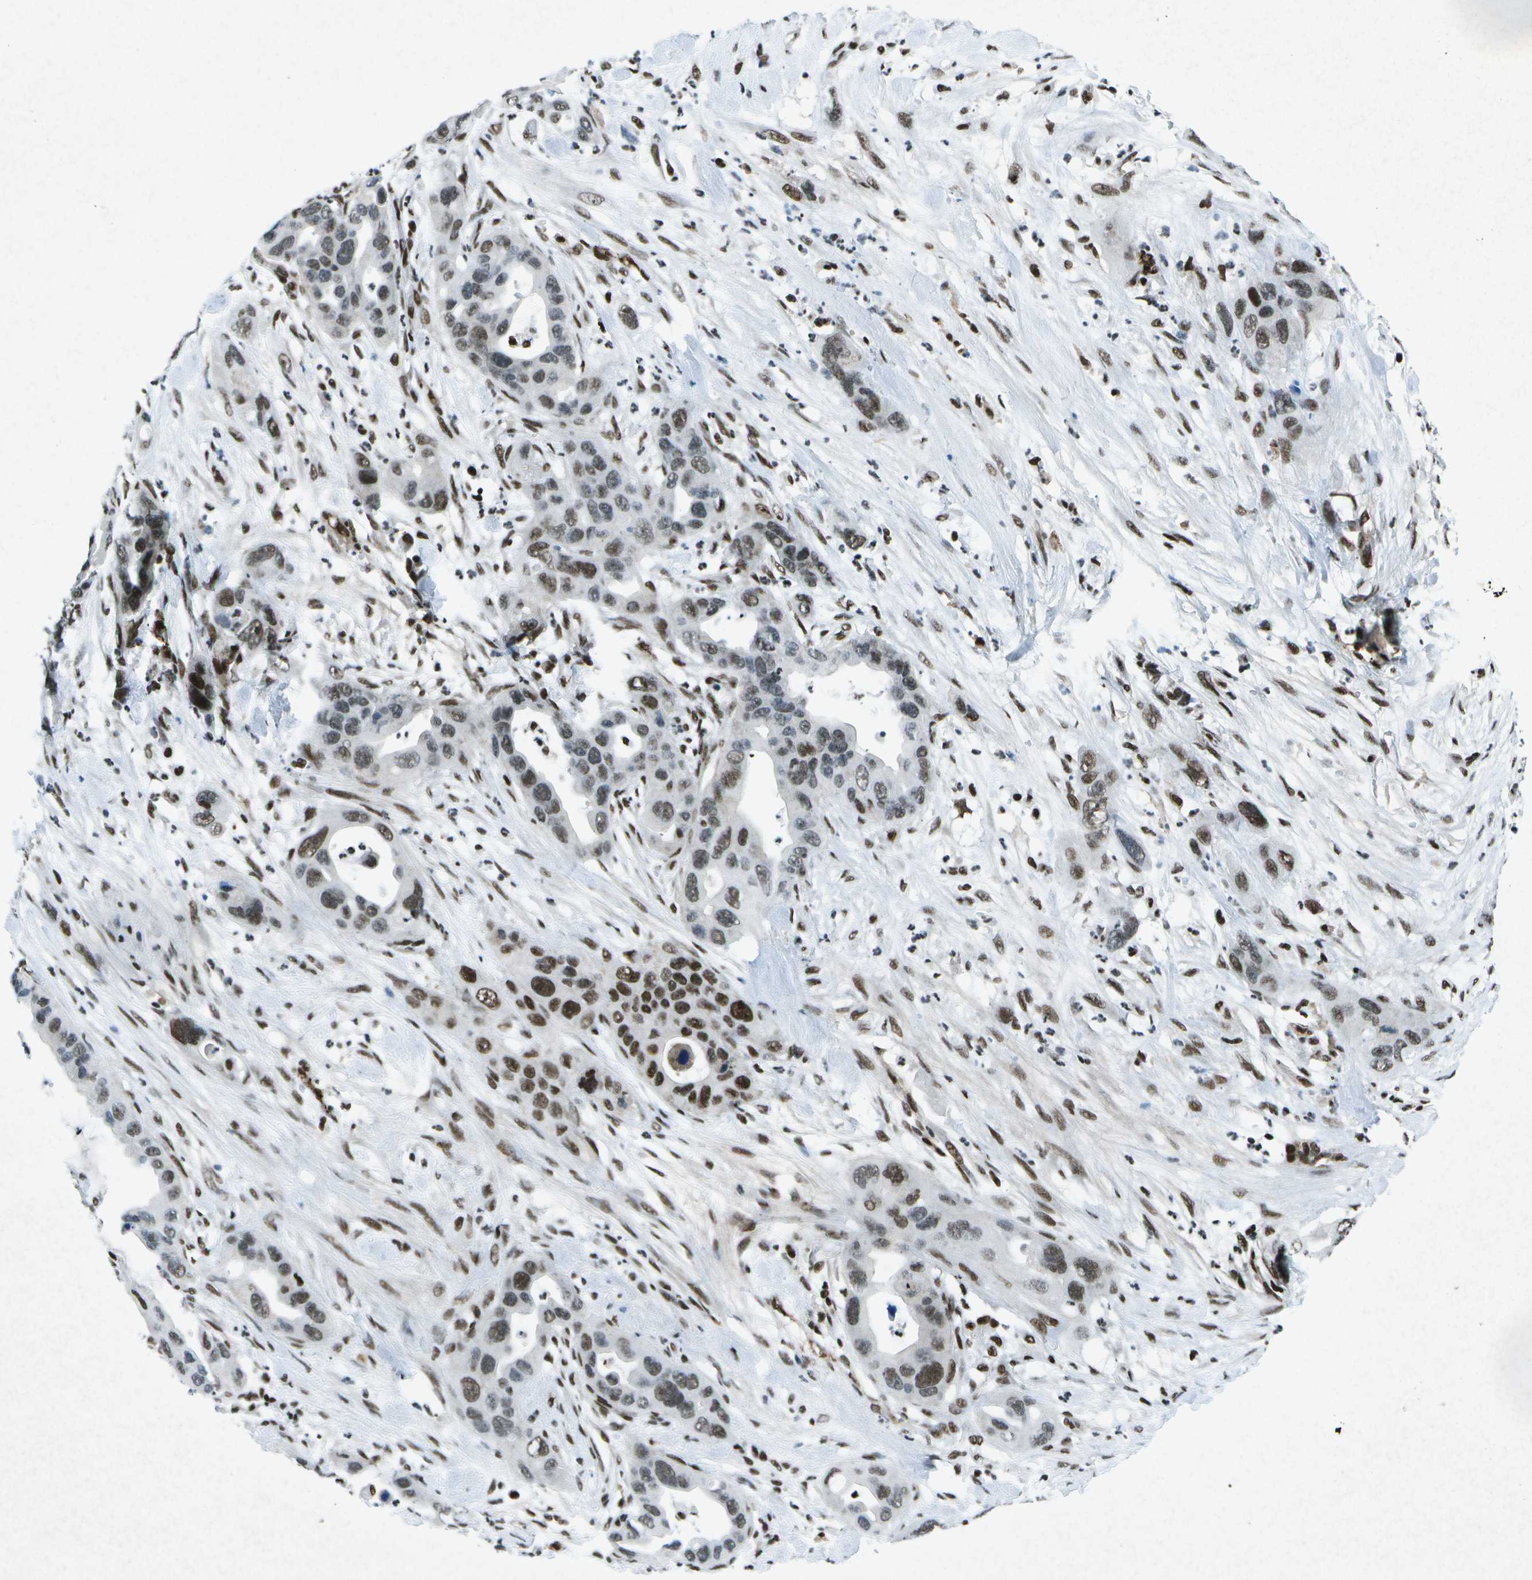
{"staining": {"intensity": "moderate", "quantity": "25%-75%", "location": "nuclear"}, "tissue": "pancreatic cancer", "cell_type": "Tumor cells", "image_type": "cancer", "snomed": [{"axis": "morphology", "description": "Adenocarcinoma, NOS"}, {"axis": "topography", "description": "Pancreas"}], "caption": "Moderate nuclear staining for a protein is identified in approximately 25%-75% of tumor cells of pancreatic cancer (adenocarcinoma) using IHC.", "gene": "MTA2", "patient": {"sex": "female", "age": 71}}